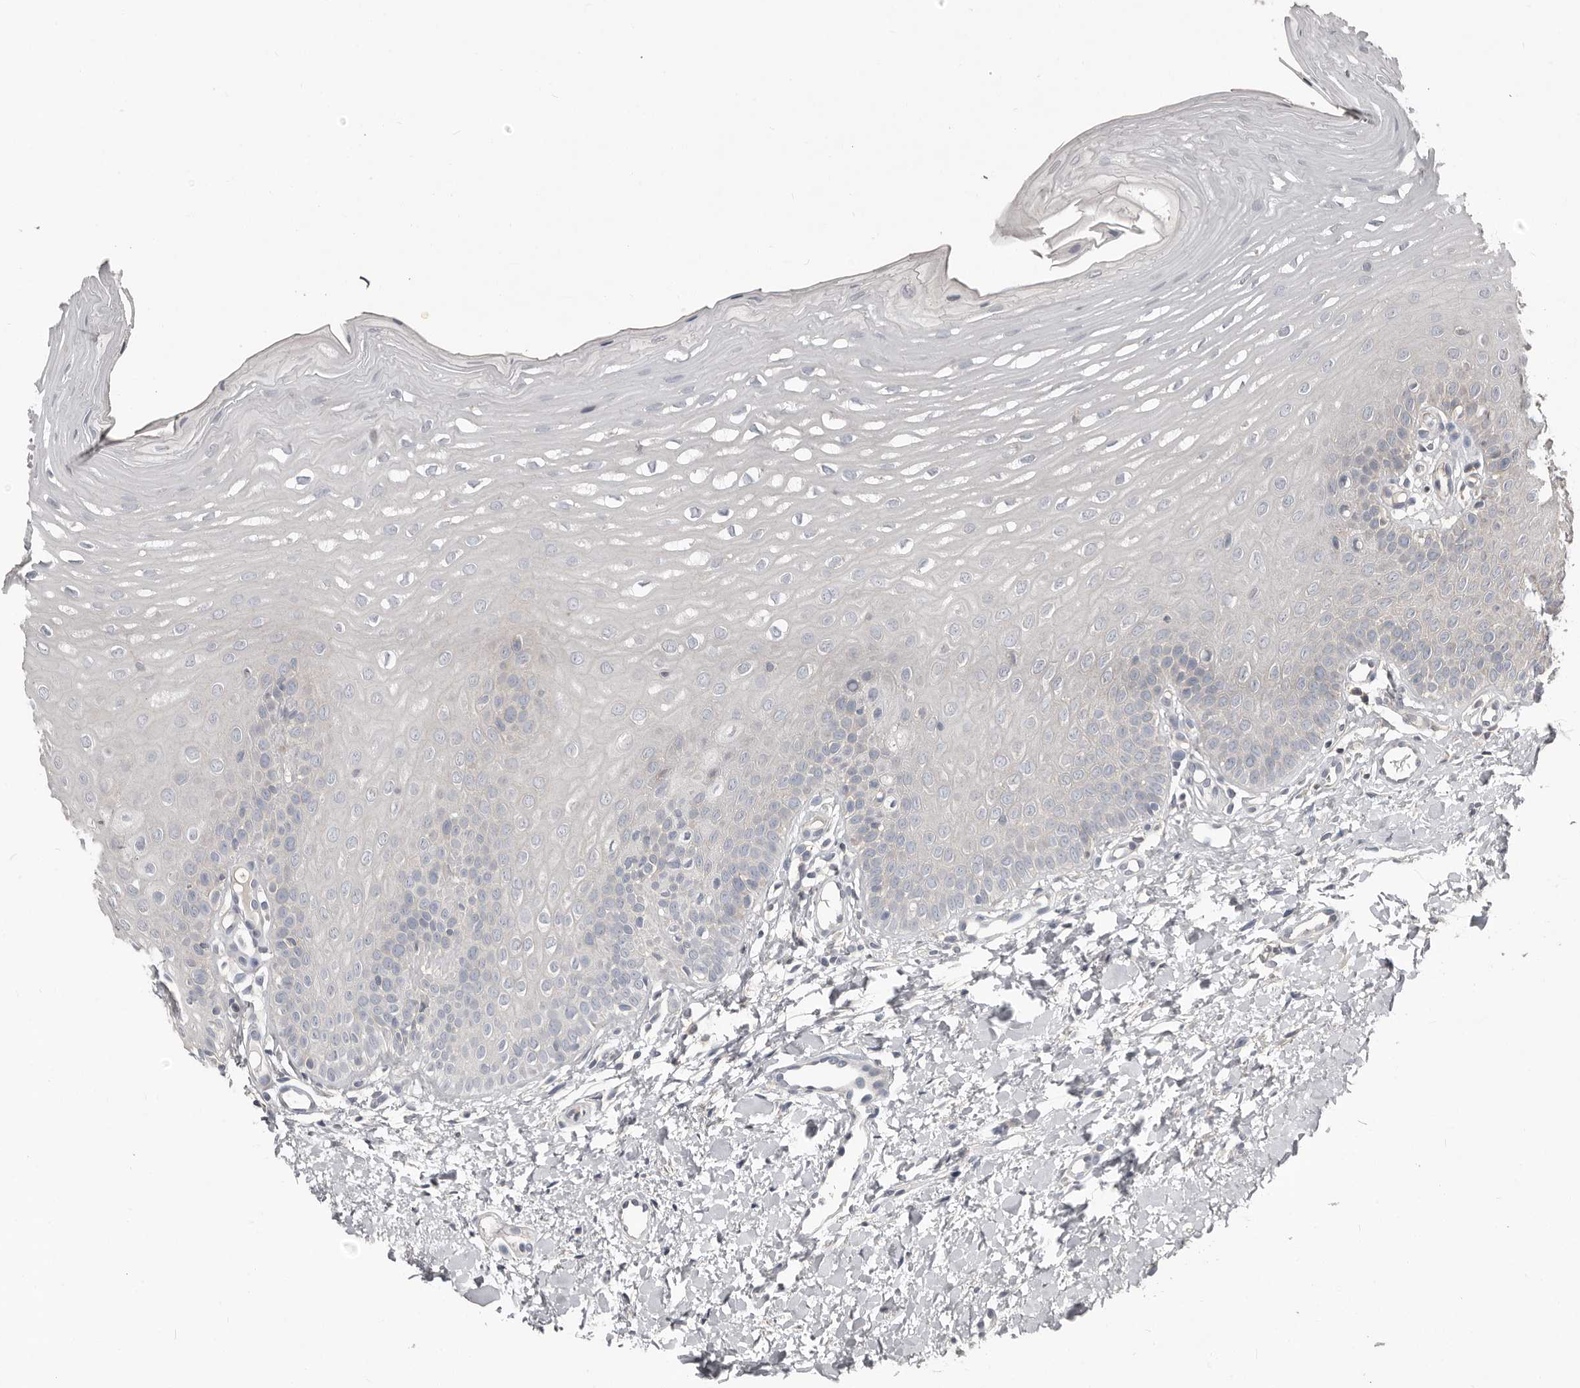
{"staining": {"intensity": "negative", "quantity": "none", "location": "none"}, "tissue": "oral mucosa", "cell_type": "Squamous epithelial cells", "image_type": "normal", "snomed": [{"axis": "morphology", "description": "Normal tissue, NOS"}, {"axis": "topography", "description": "Oral tissue"}], "caption": "Squamous epithelial cells are negative for protein expression in benign human oral mucosa.", "gene": "CA6", "patient": {"sex": "female", "age": 39}}